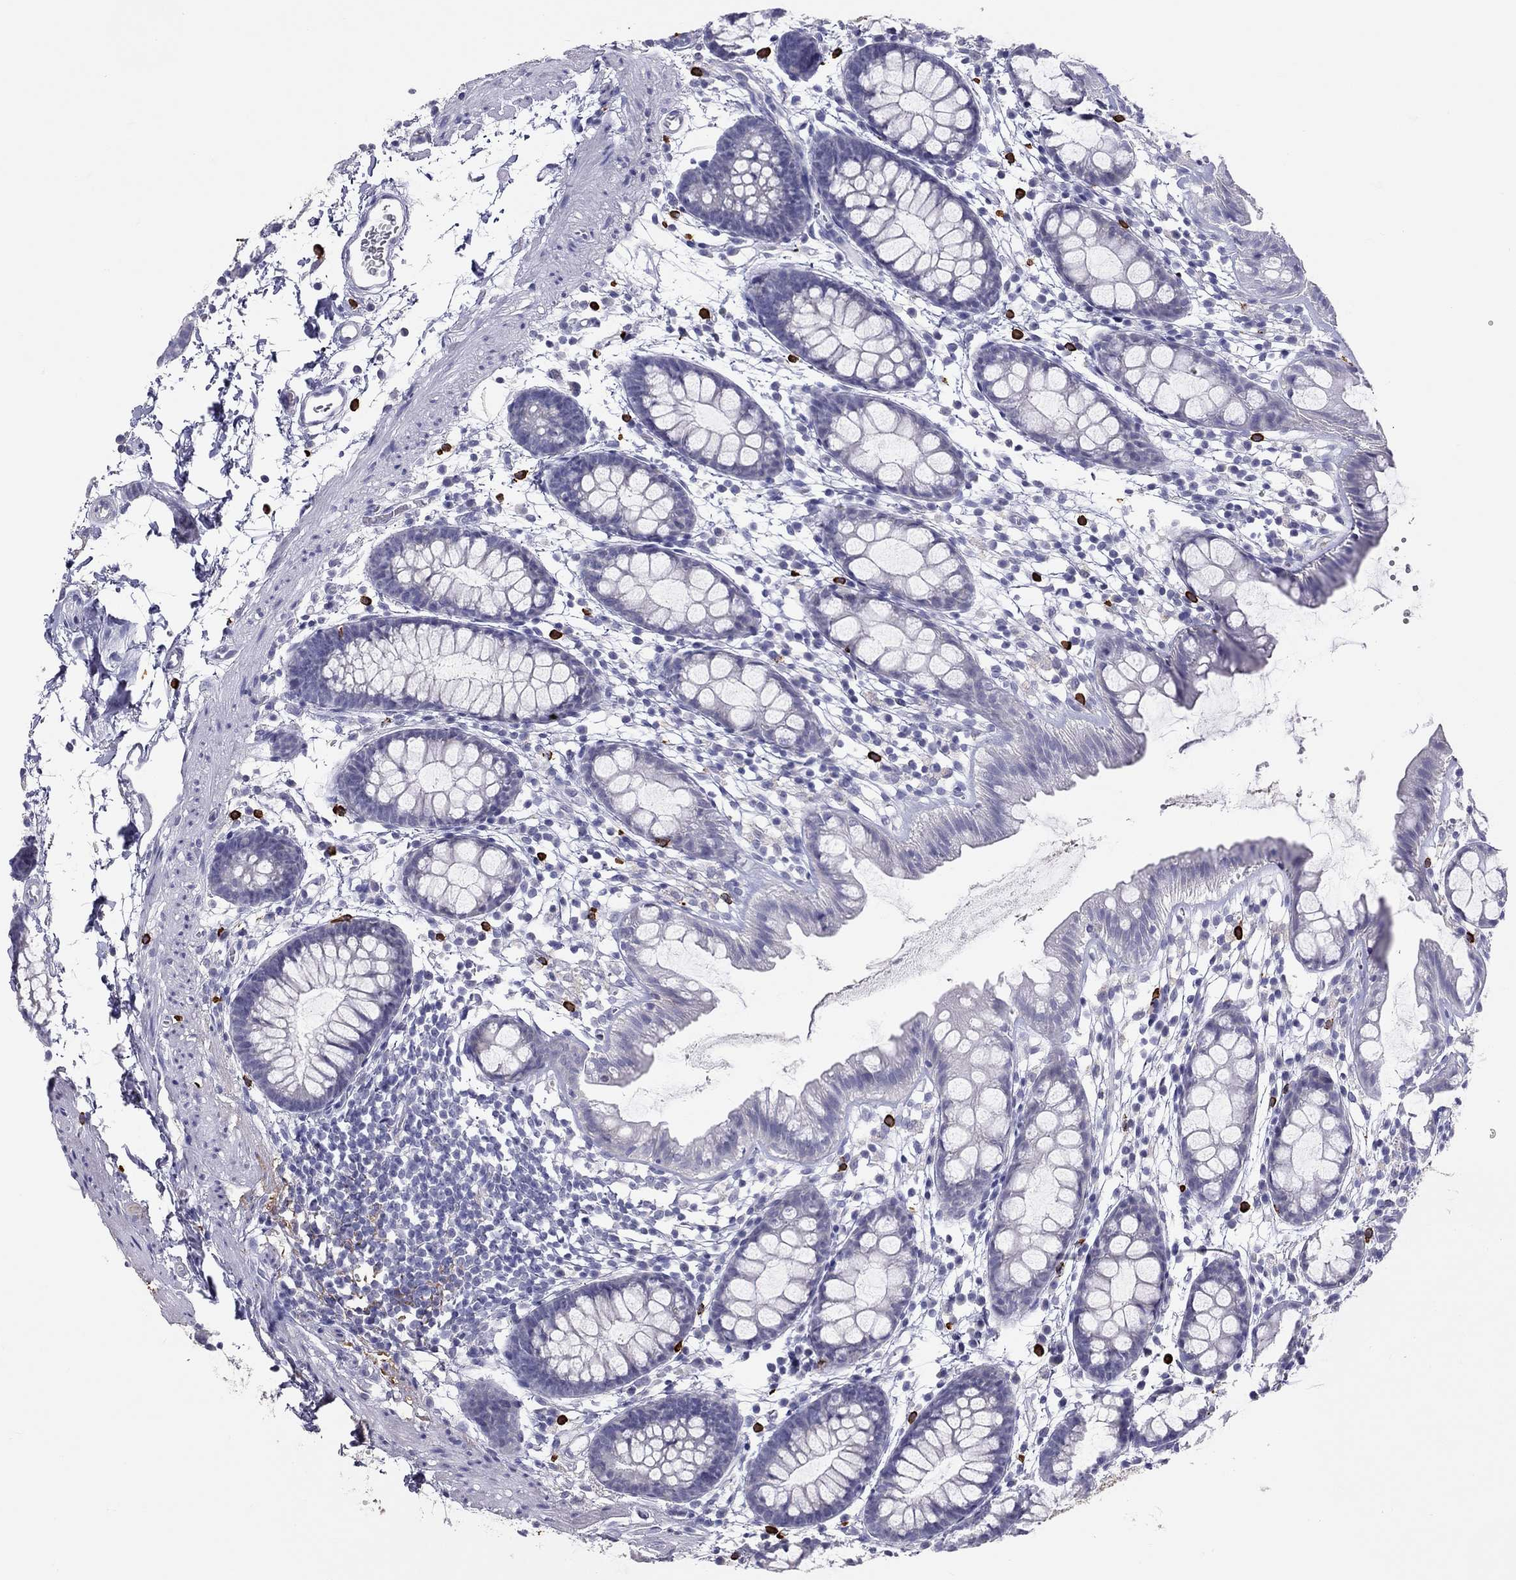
{"staining": {"intensity": "negative", "quantity": "none", "location": "none"}, "tissue": "rectum", "cell_type": "Glandular cells", "image_type": "normal", "snomed": [{"axis": "morphology", "description": "Normal tissue, NOS"}, {"axis": "topography", "description": "Rectum"}], "caption": "Immunohistochemical staining of normal rectum reveals no significant staining in glandular cells.", "gene": "IL17REL", "patient": {"sex": "male", "age": 57}}